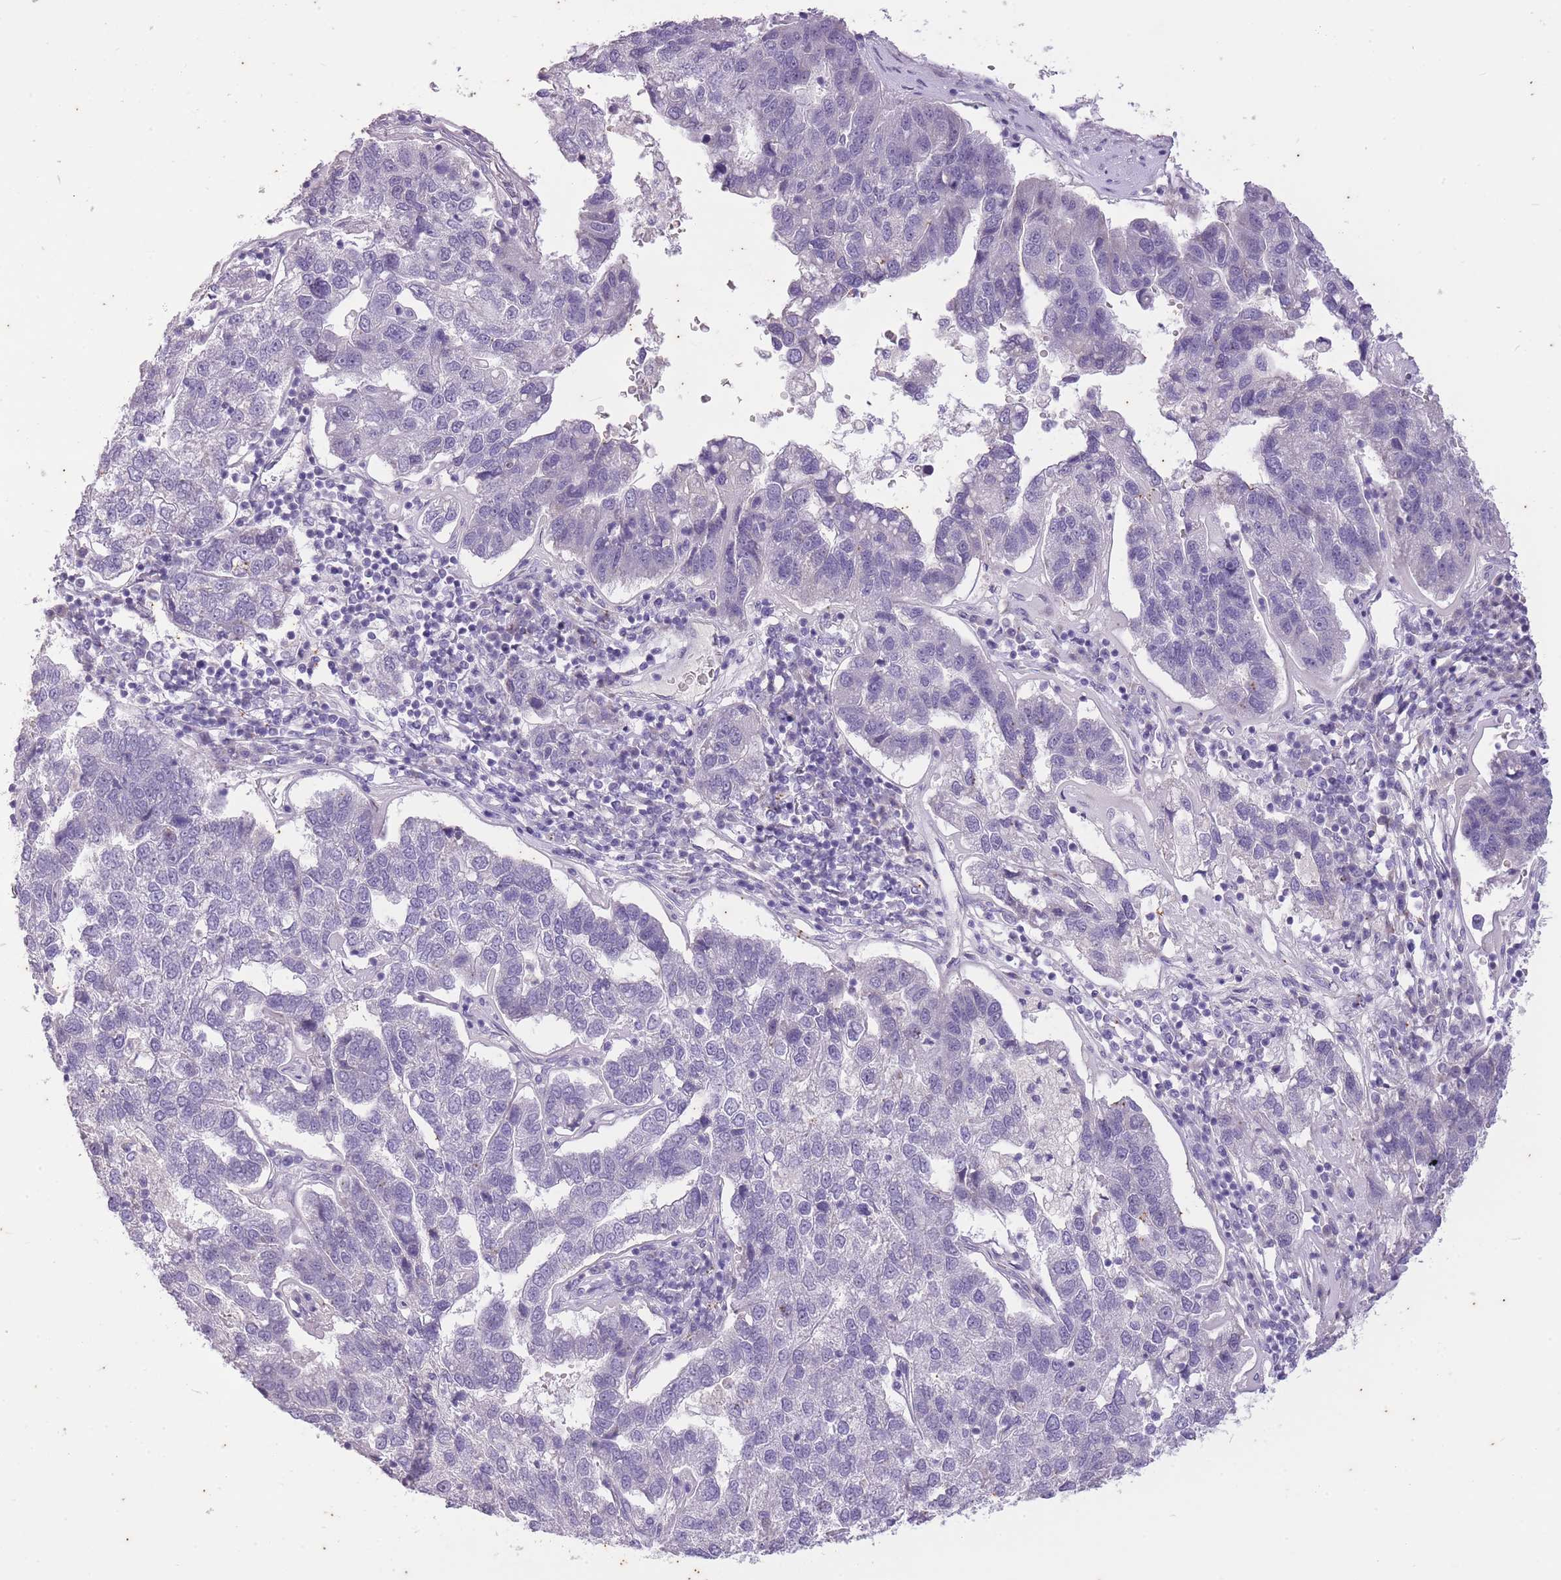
{"staining": {"intensity": "negative", "quantity": "none", "location": "none"}, "tissue": "pancreatic cancer", "cell_type": "Tumor cells", "image_type": "cancer", "snomed": [{"axis": "morphology", "description": "Adenocarcinoma, NOS"}, {"axis": "topography", "description": "Pancreas"}], "caption": "Immunohistochemical staining of pancreatic cancer (adenocarcinoma) reveals no significant staining in tumor cells.", "gene": "CNTNAP3", "patient": {"sex": "female", "age": 61}}